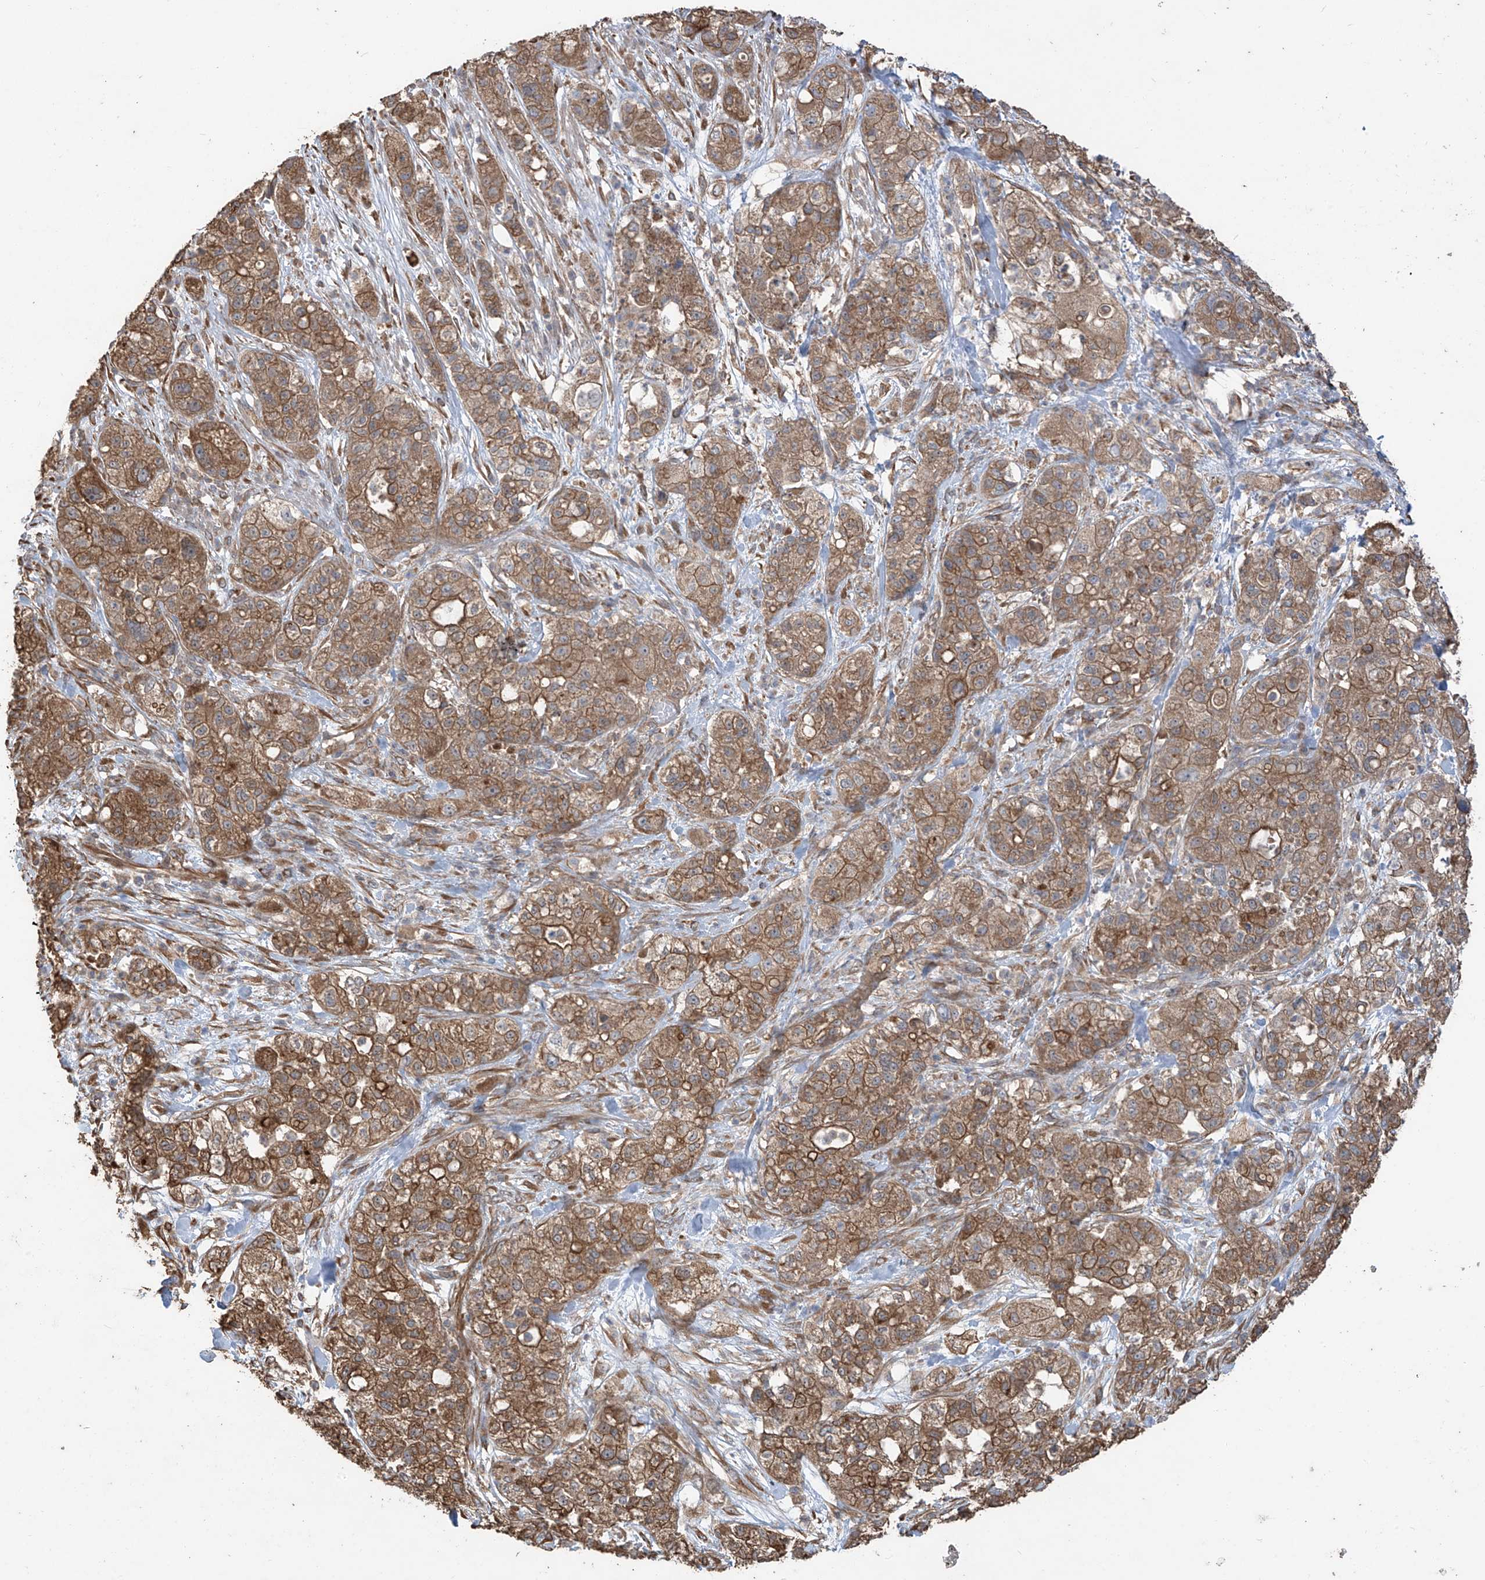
{"staining": {"intensity": "moderate", "quantity": ">75%", "location": "cytoplasmic/membranous"}, "tissue": "pancreatic cancer", "cell_type": "Tumor cells", "image_type": "cancer", "snomed": [{"axis": "morphology", "description": "Adenocarcinoma, NOS"}, {"axis": "topography", "description": "Pancreas"}], "caption": "Immunohistochemistry (IHC) staining of adenocarcinoma (pancreatic), which exhibits medium levels of moderate cytoplasmic/membranous positivity in approximately >75% of tumor cells indicating moderate cytoplasmic/membranous protein positivity. The staining was performed using DAB (brown) for protein detection and nuclei were counterstained in hematoxylin (blue).", "gene": "AGBL5", "patient": {"sex": "female", "age": 78}}